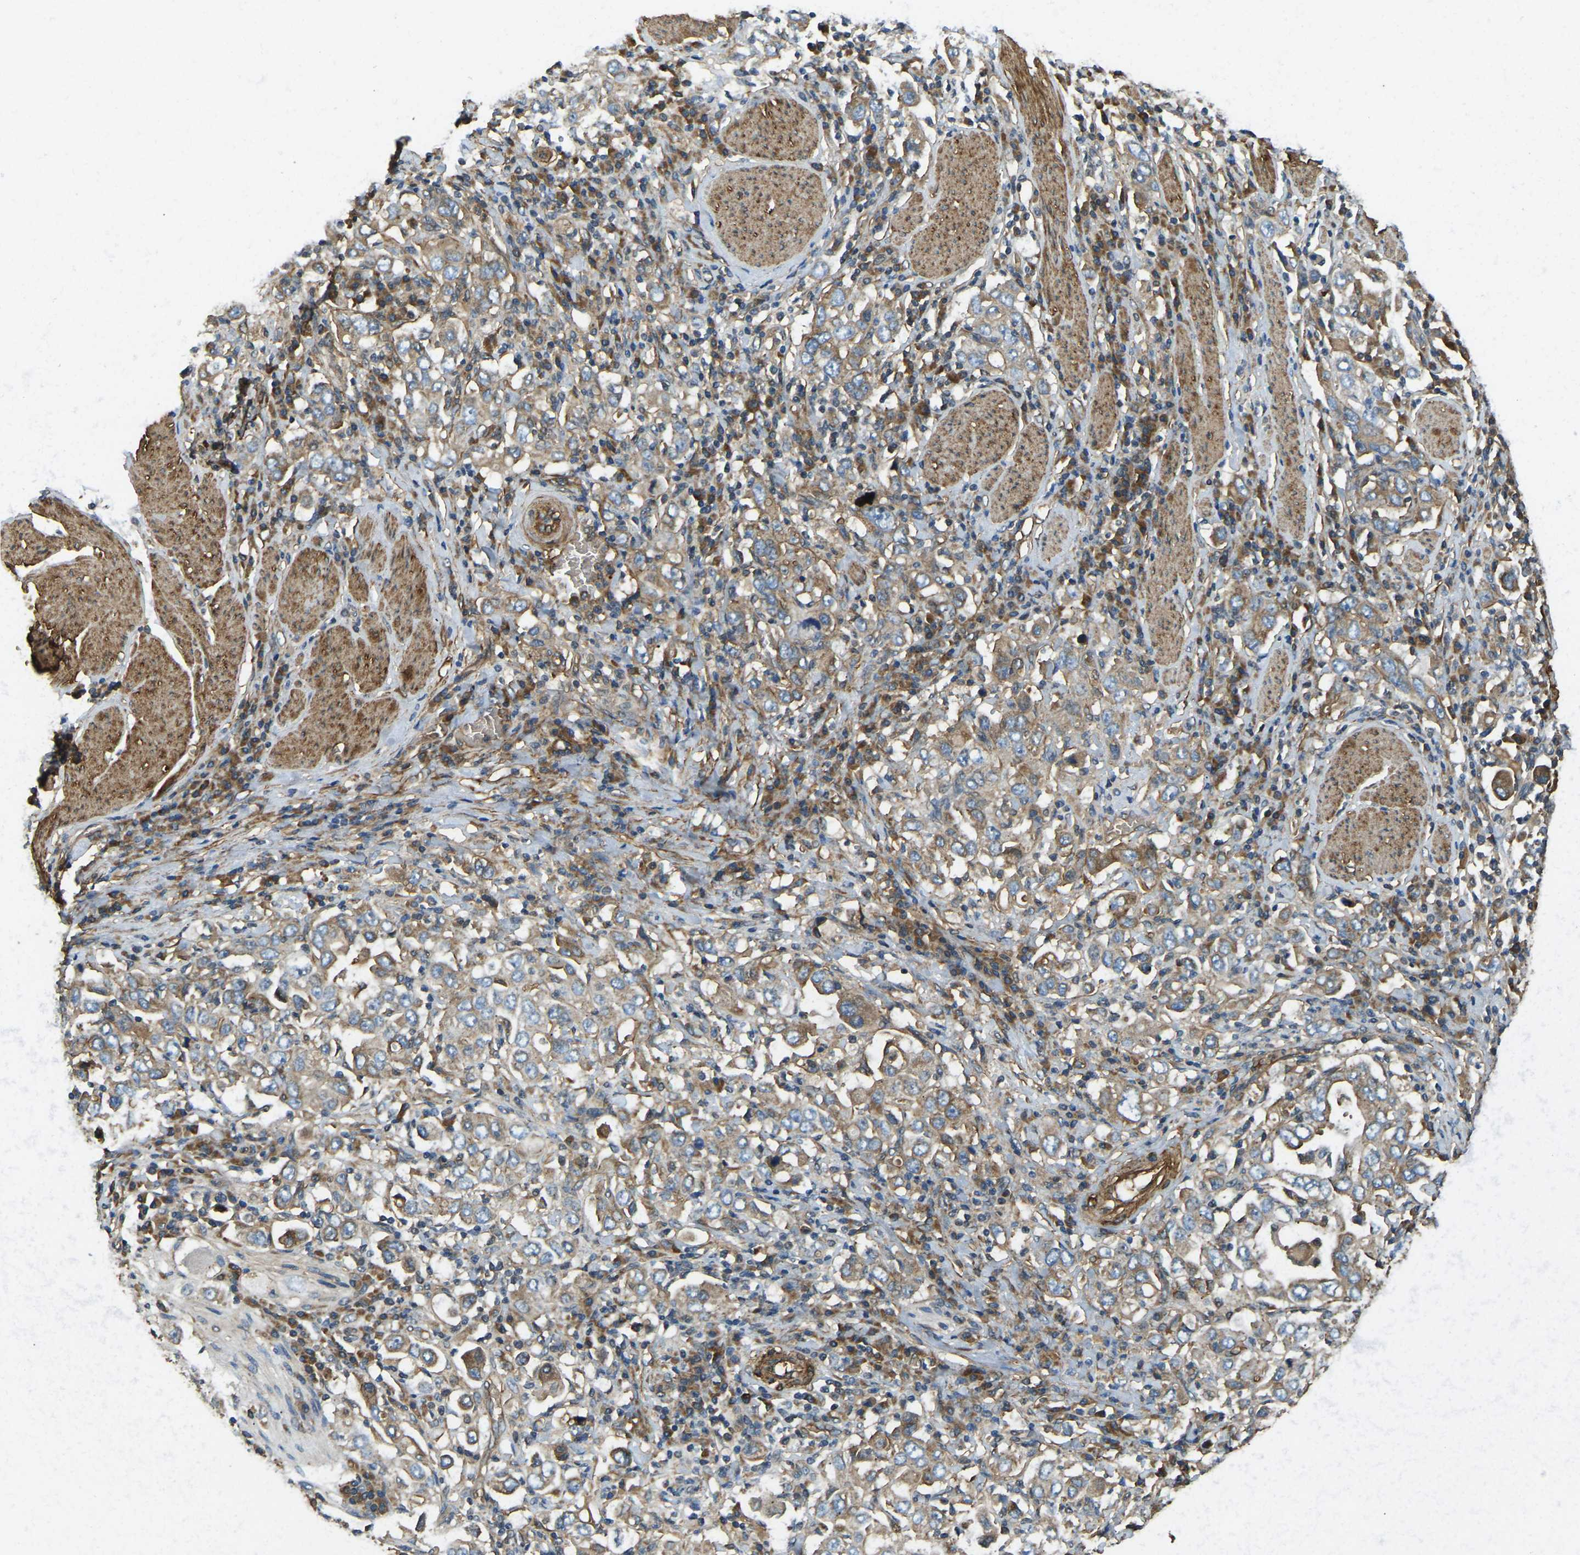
{"staining": {"intensity": "moderate", "quantity": ">75%", "location": "cytoplasmic/membranous"}, "tissue": "stomach cancer", "cell_type": "Tumor cells", "image_type": "cancer", "snomed": [{"axis": "morphology", "description": "Adenocarcinoma, NOS"}, {"axis": "topography", "description": "Stomach, upper"}], "caption": "Human stomach adenocarcinoma stained with a protein marker displays moderate staining in tumor cells.", "gene": "ERGIC1", "patient": {"sex": "male", "age": 62}}